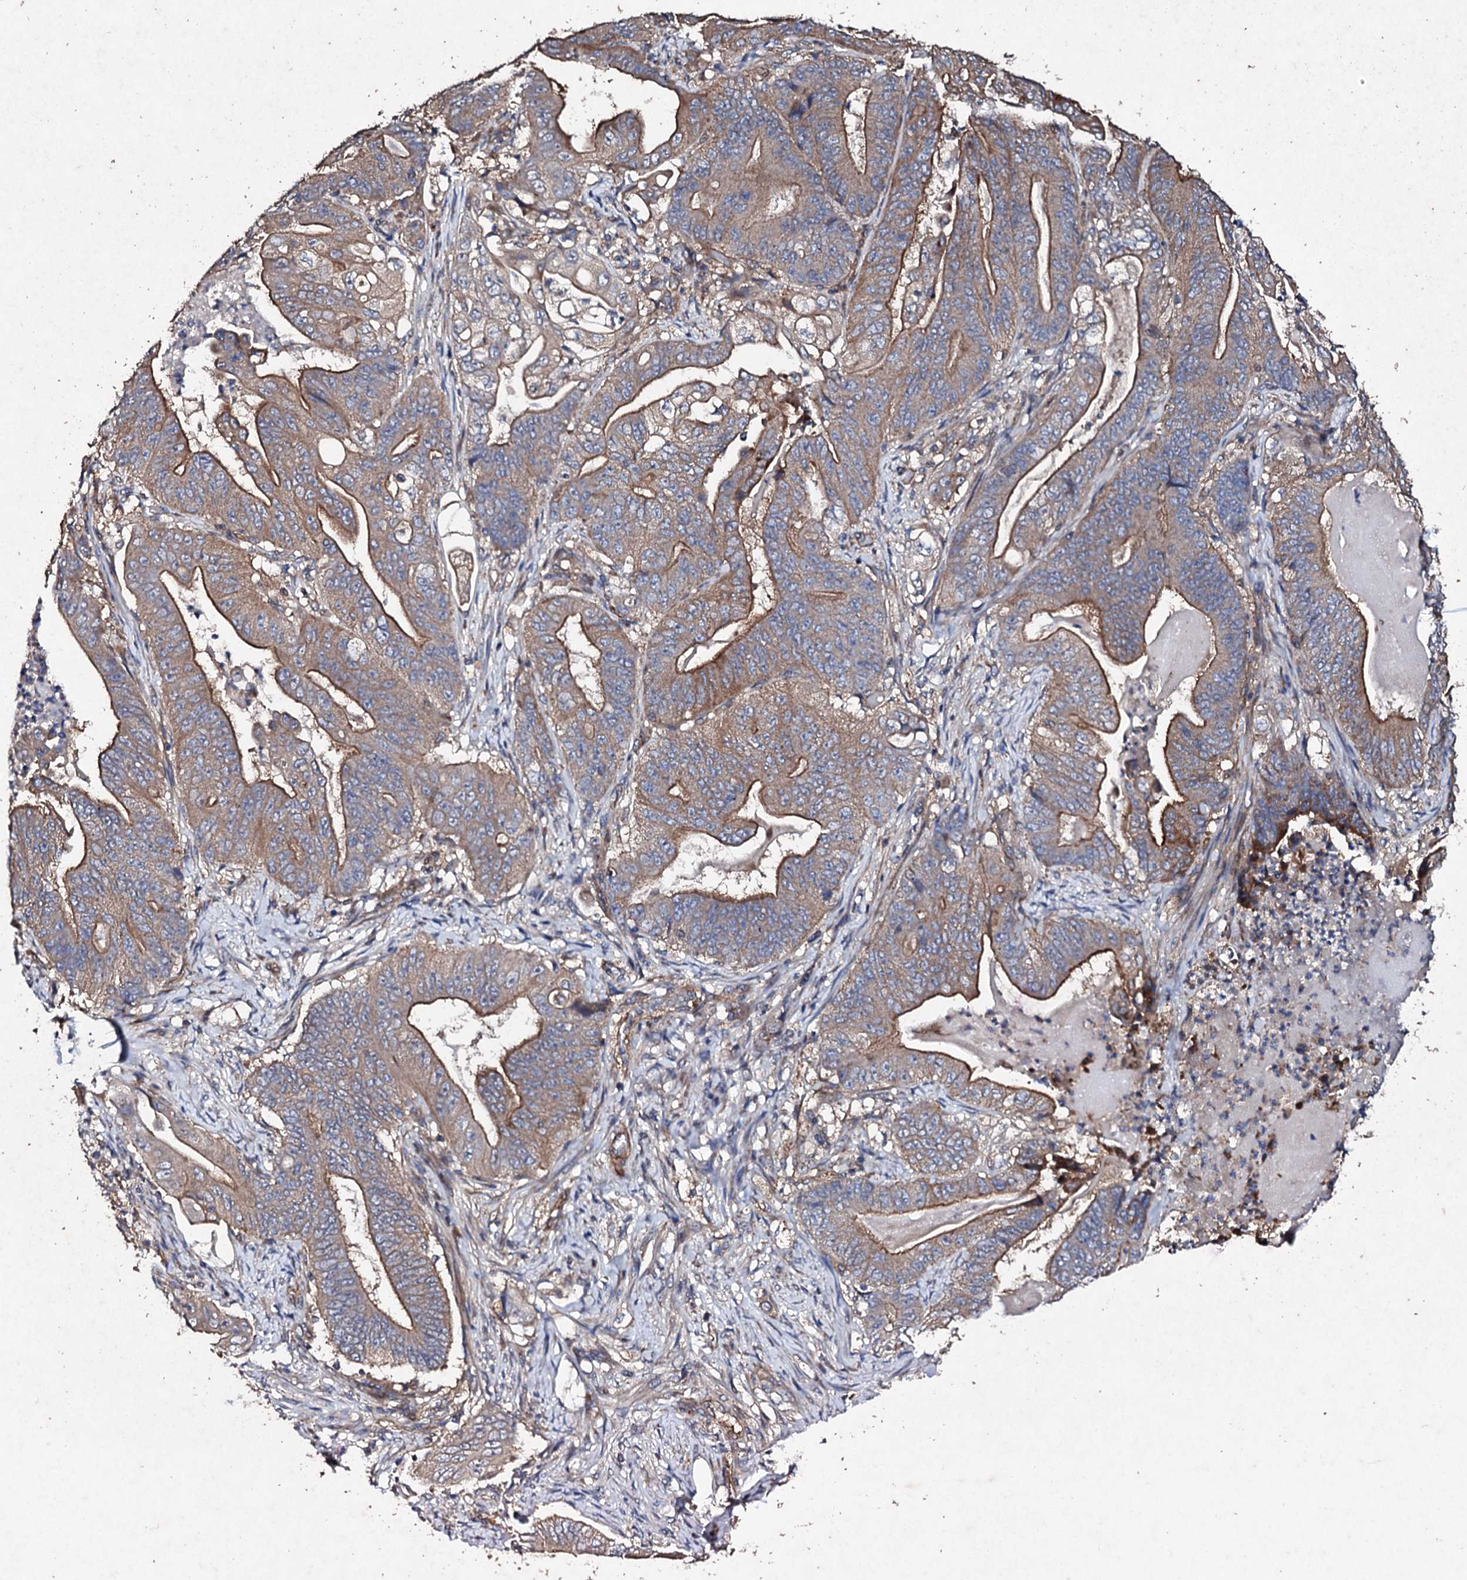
{"staining": {"intensity": "moderate", "quantity": ">75%", "location": "cytoplasmic/membranous"}, "tissue": "stomach cancer", "cell_type": "Tumor cells", "image_type": "cancer", "snomed": [{"axis": "morphology", "description": "Adenocarcinoma, NOS"}, {"axis": "topography", "description": "Stomach"}], "caption": "Immunohistochemistry micrograph of neoplastic tissue: human stomach cancer stained using IHC exhibits medium levels of moderate protein expression localized specifically in the cytoplasmic/membranous of tumor cells, appearing as a cytoplasmic/membranous brown color.", "gene": "MOCOS", "patient": {"sex": "female", "age": 73}}